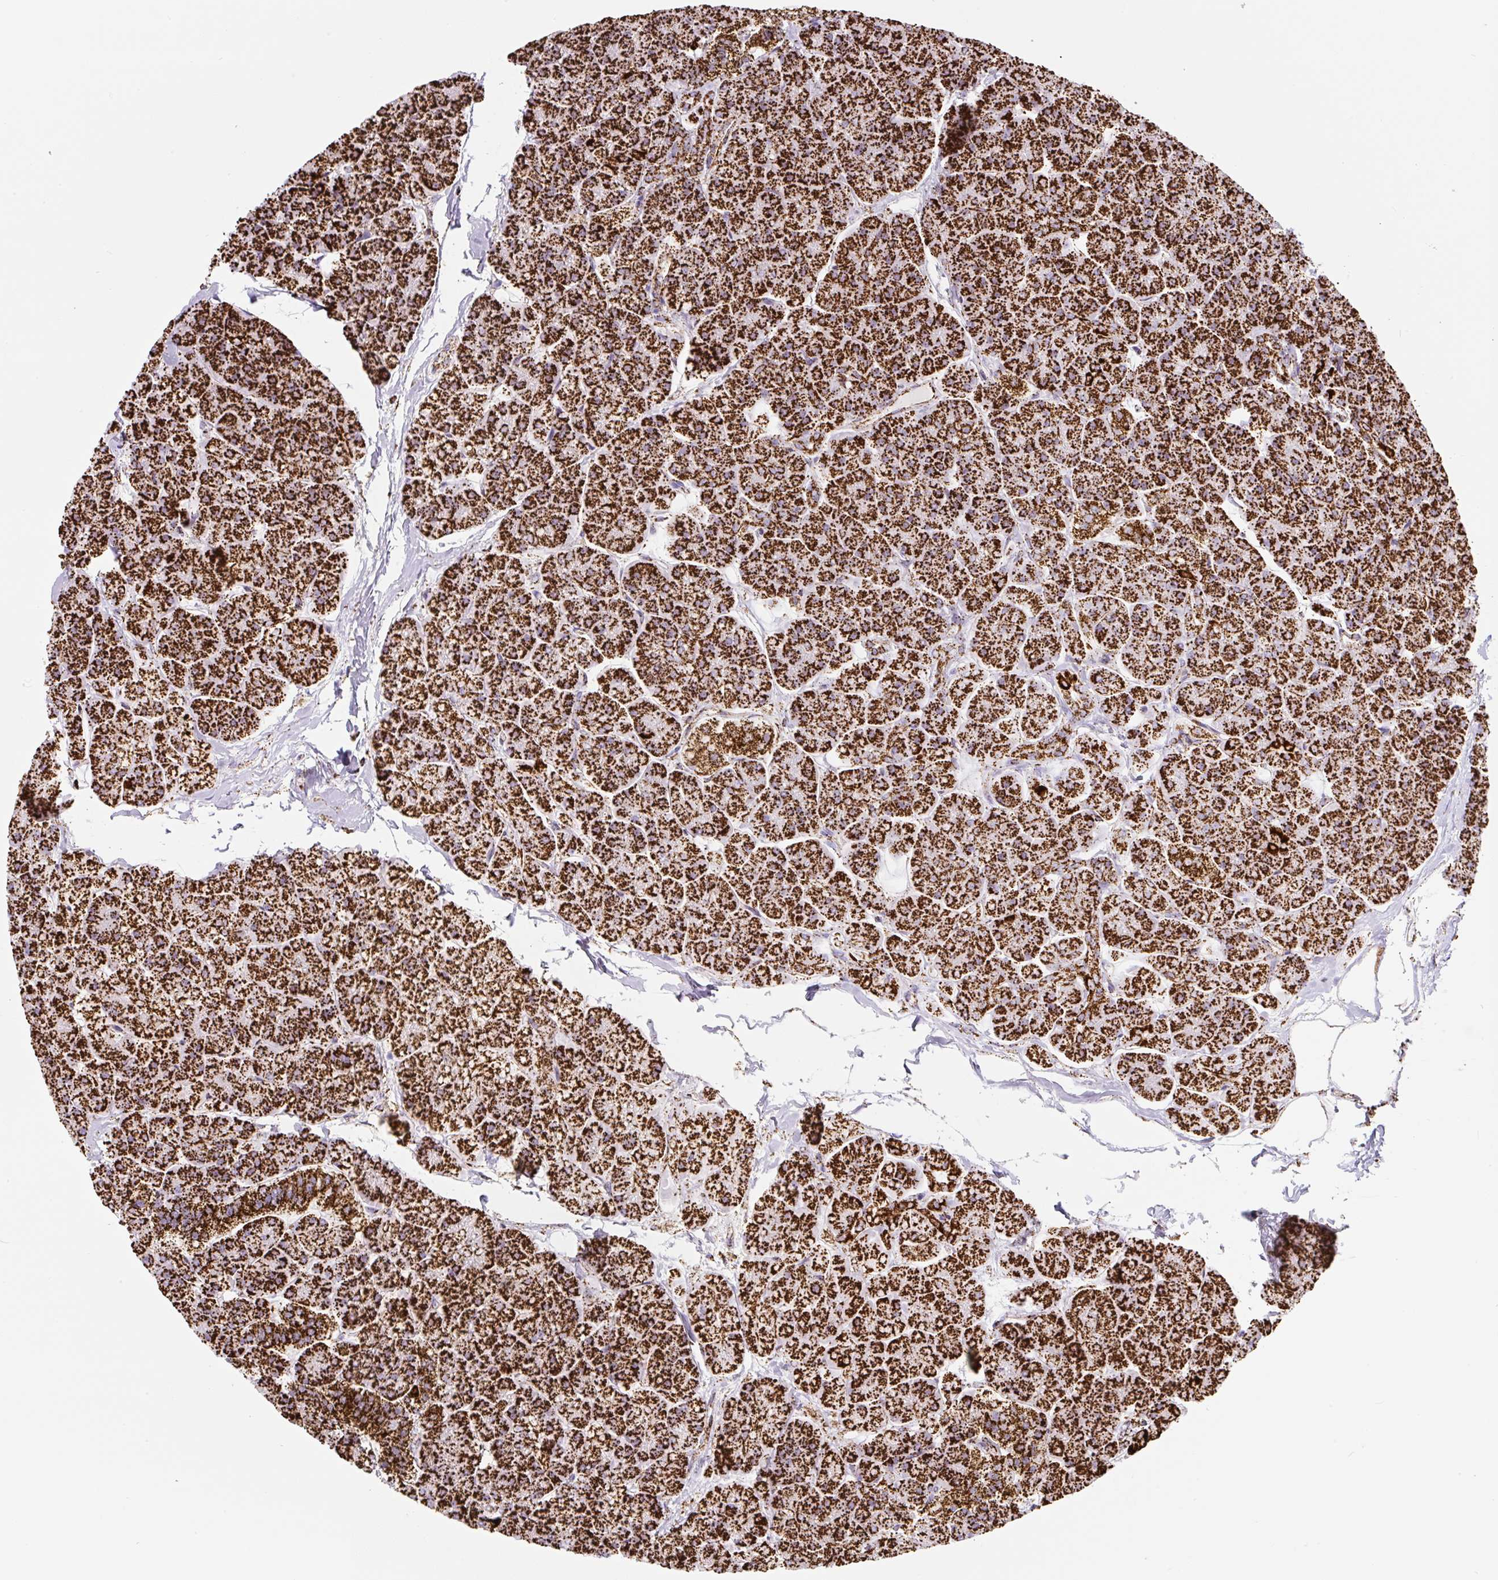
{"staining": {"intensity": "strong", "quantity": ">75%", "location": "cytoplasmic/membranous"}, "tissue": "pancreas", "cell_type": "Exocrine glandular cells", "image_type": "normal", "snomed": [{"axis": "morphology", "description": "Normal tissue, NOS"}, {"axis": "topography", "description": "Pancreas"}, {"axis": "topography", "description": "Peripheral nerve tissue"}], "caption": "Strong cytoplasmic/membranous protein expression is appreciated in about >75% of exocrine glandular cells in pancreas. (DAB = brown stain, brightfield microscopy at high magnification).", "gene": "ATP5F1A", "patient": {"sex": "male", "age": 54}}